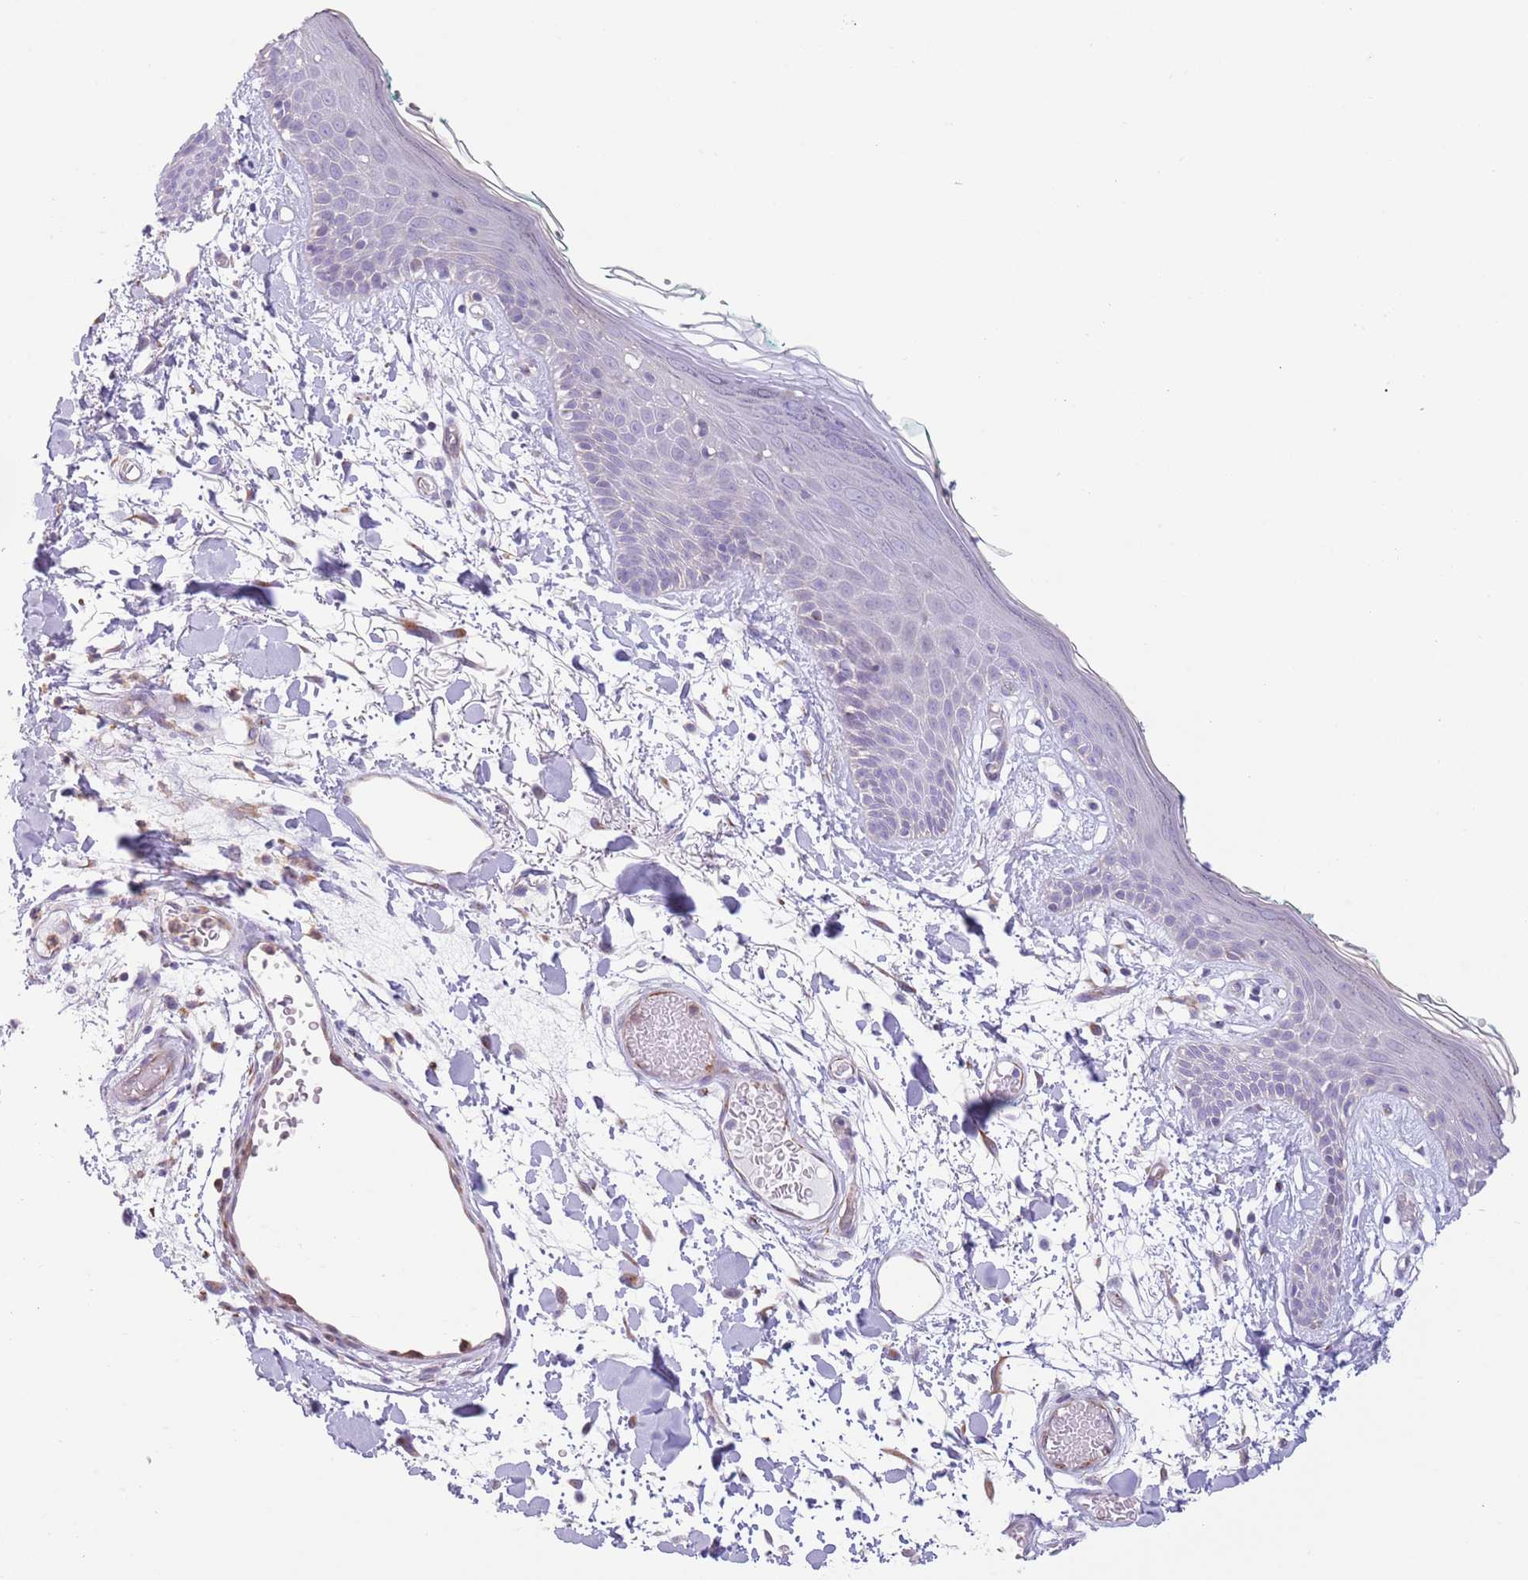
{"staining": {"intensity": "negative", "quantity": "none", "location": "none"}, "tissue": "skin", "cell_type": "Fibroblasts", "image_type": "normal", "snomed": [{"axis": "morphology", "description": "Normal tissue, NOS"}, {"axis": "topography", "description": "Skin"}], "caption": "An immunohistochemistry image of benign skin is shown. There is no staining in fibroblasts of skin. Nuclei are stained in blue.", "gene": "C20orf96", "patient": {"sex": "male", "age": 79}}